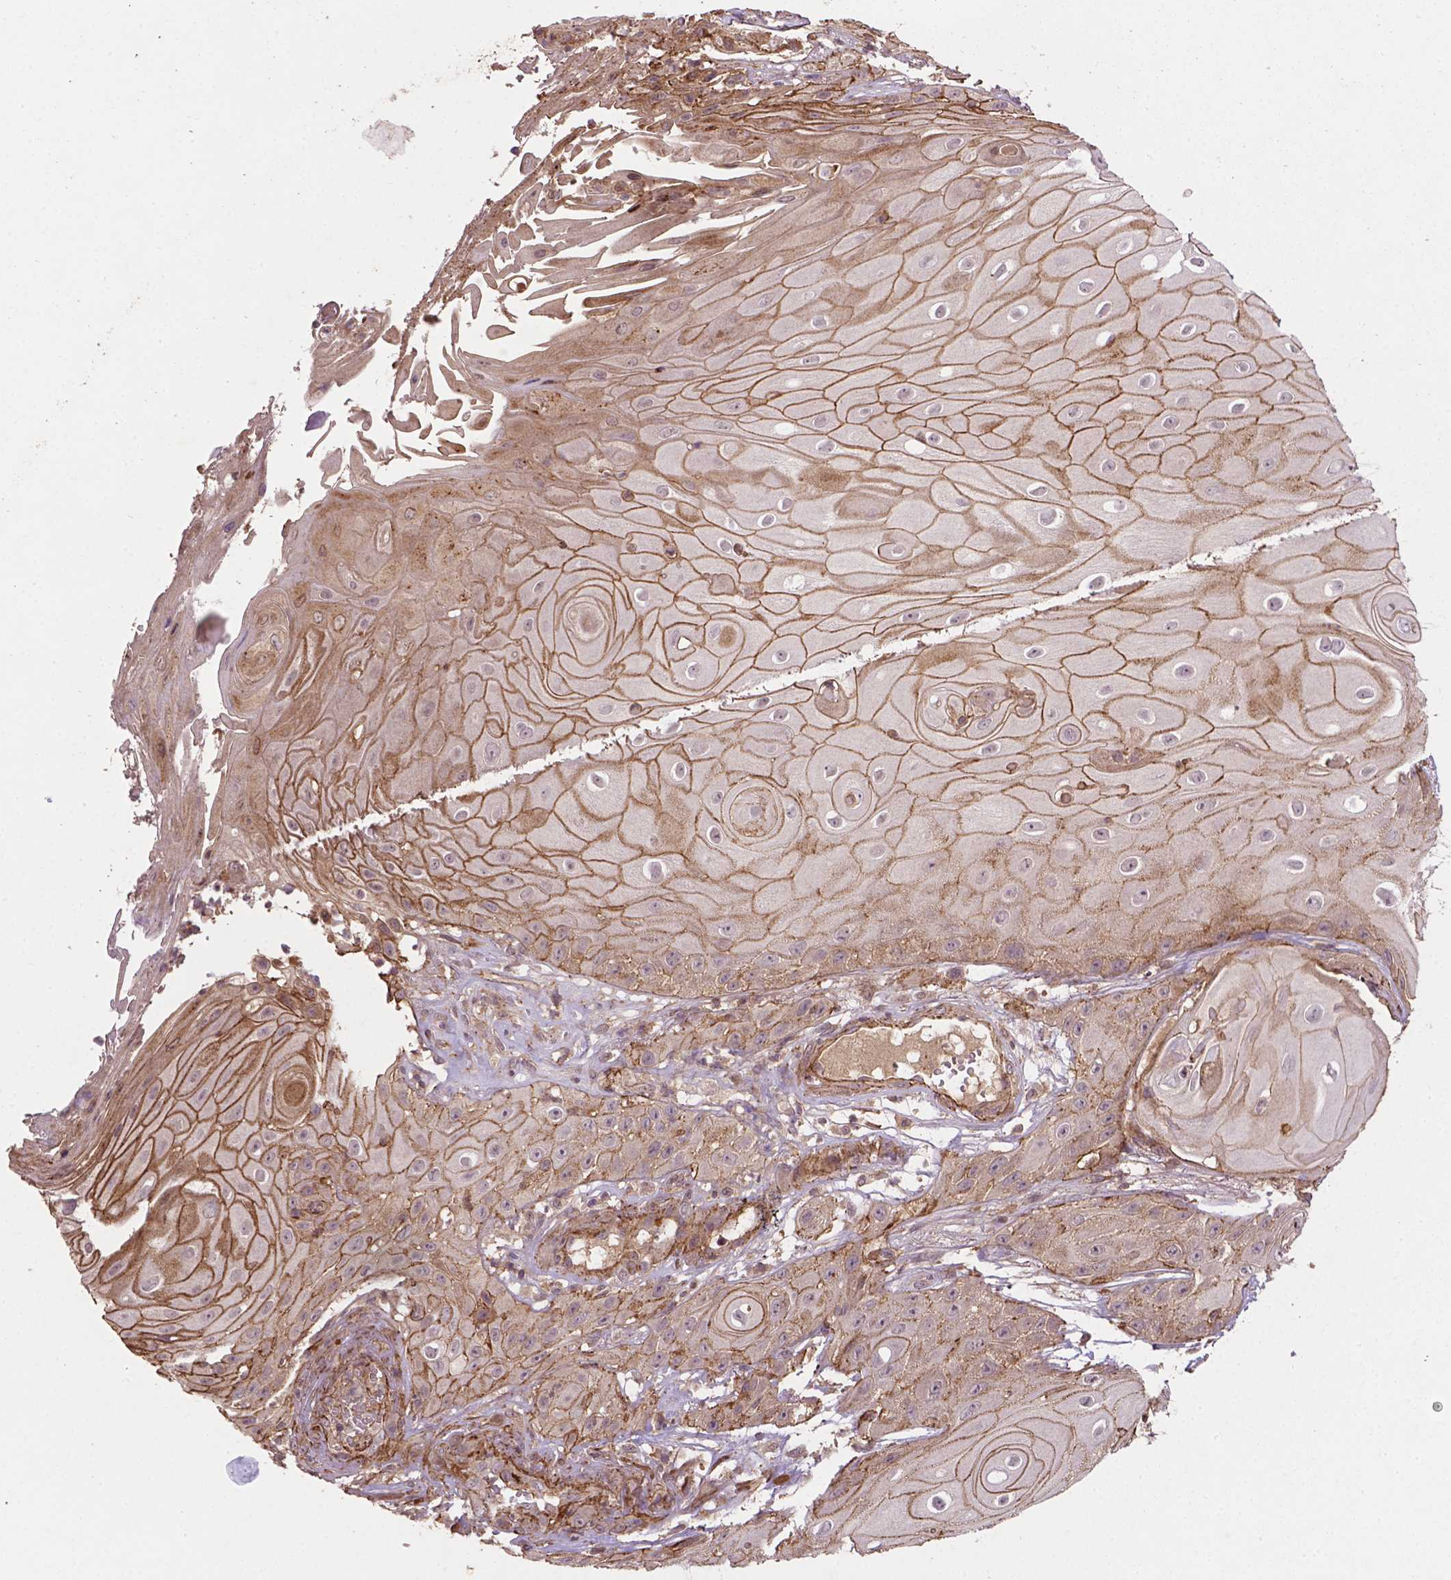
{"staining": {"intensity": "moderate", "quantity": ">75%", "location": "cytoplasmic/membranous"}, "tissue": "skin cancer", "cell_type": "Tumor cells", "image_type": "cancer", "snomed": [{"axis": "morphology", "description": "Squamous cell carcinoma, NOS"}, {"axis": "topography", "description": "Skin"}], "caption": "Protein staining reveals moderate cytoplasmic/membranous positivity in about >75% of tumor cells in skin squamous cell carcinoma.", "gene": "ZMYND19", "patient": {"sex": "male", "age": 62}}